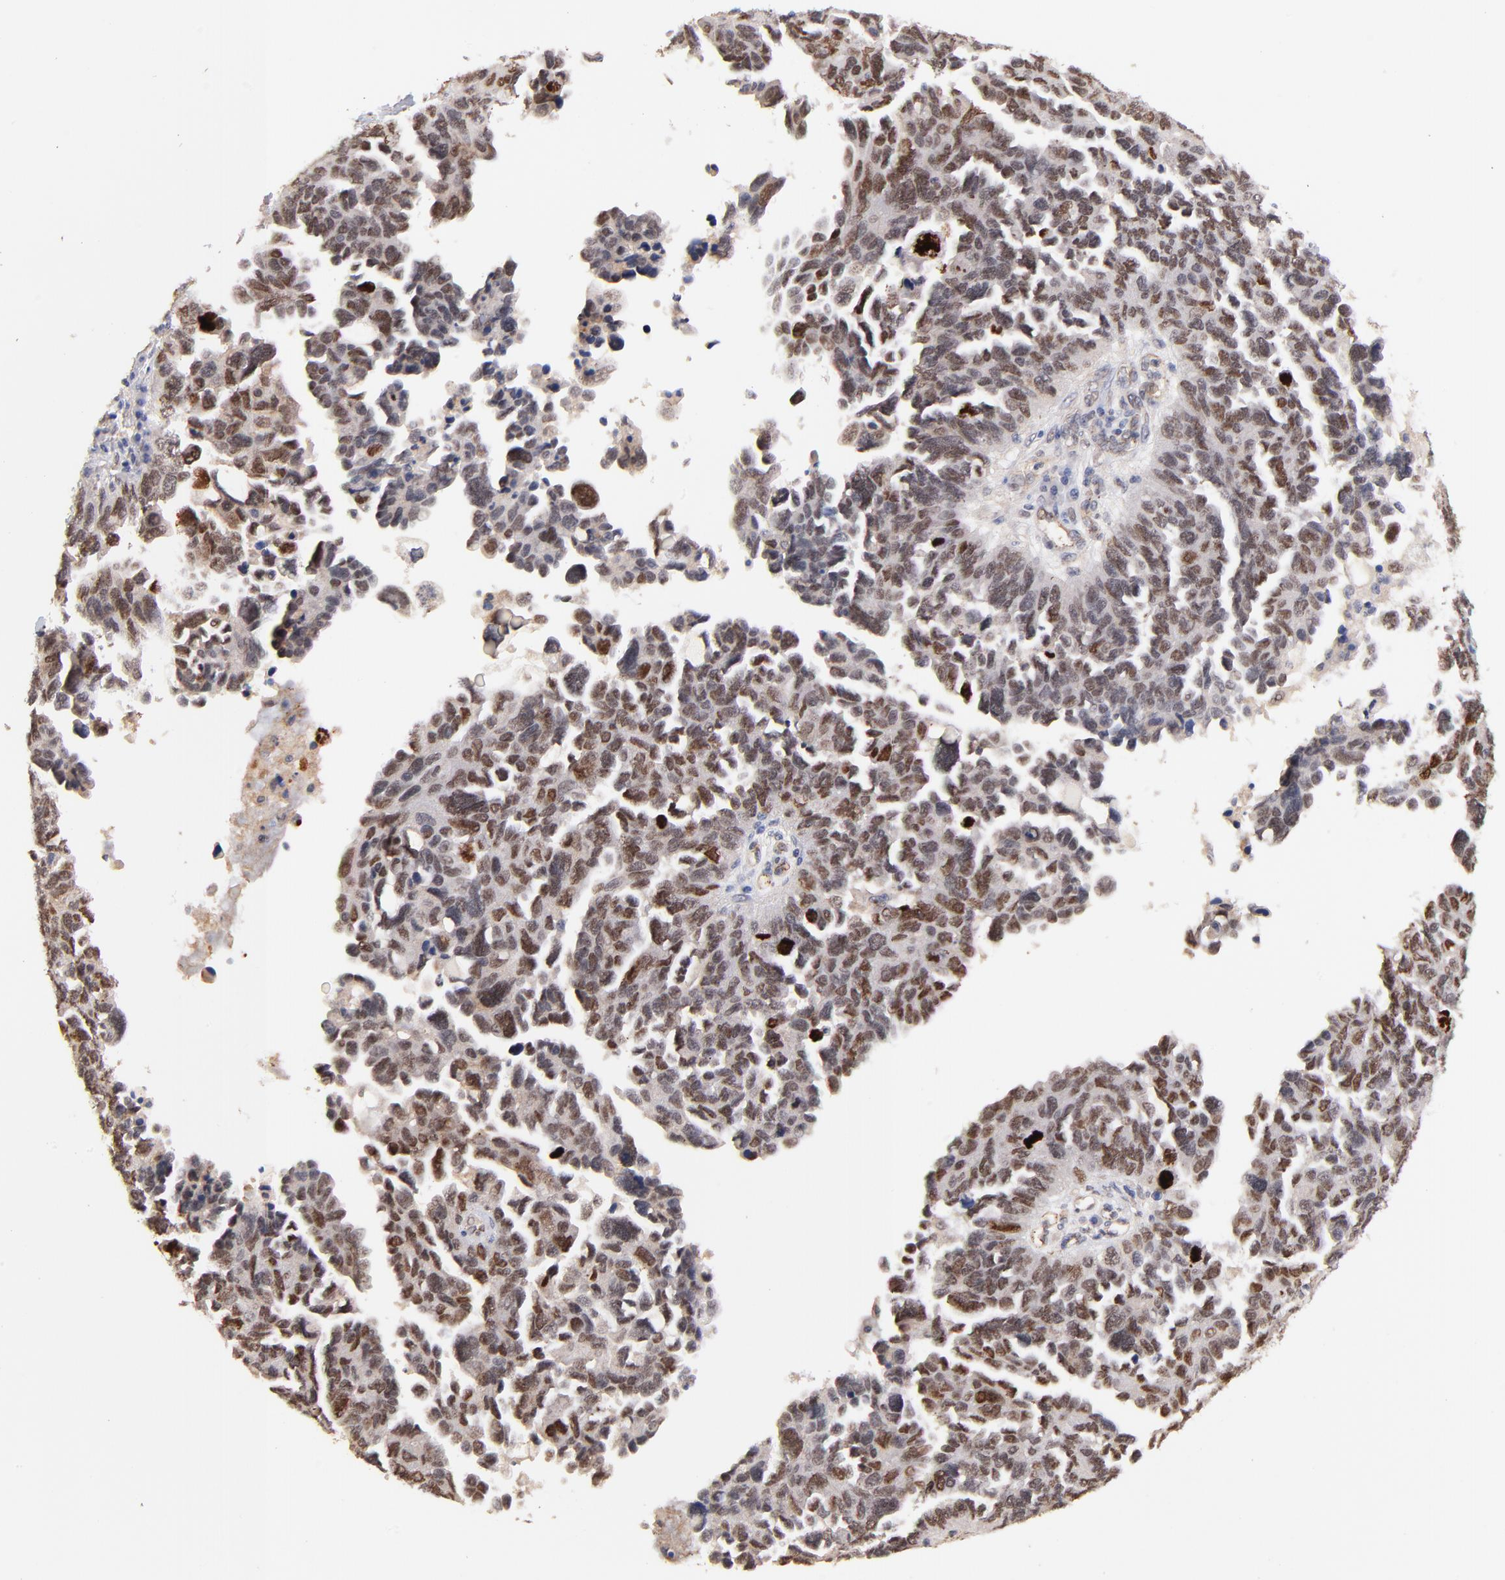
{"staining": {"intensity": "moderate", "quantity": ">75%", "location": "nuclear"}, "tissue": "ovarian cancer", "cell_type": "Tumor cells", "image_type": "cancer", "snomed": [{"axis": "morphology", "description": "Cystadenocarcinoma, serous, NOS"}, {"axis": "topography", "description": "Ovary"}], "caption": "There is medium levels of moderate nuclear positivity in tumor cells of serous cystadenocarcinoma (ovarian), as demonstrated by immunohistochemical staining (brown color).", "gene": "ZFP92", "patient": {"sex": "female", "age": 64}}